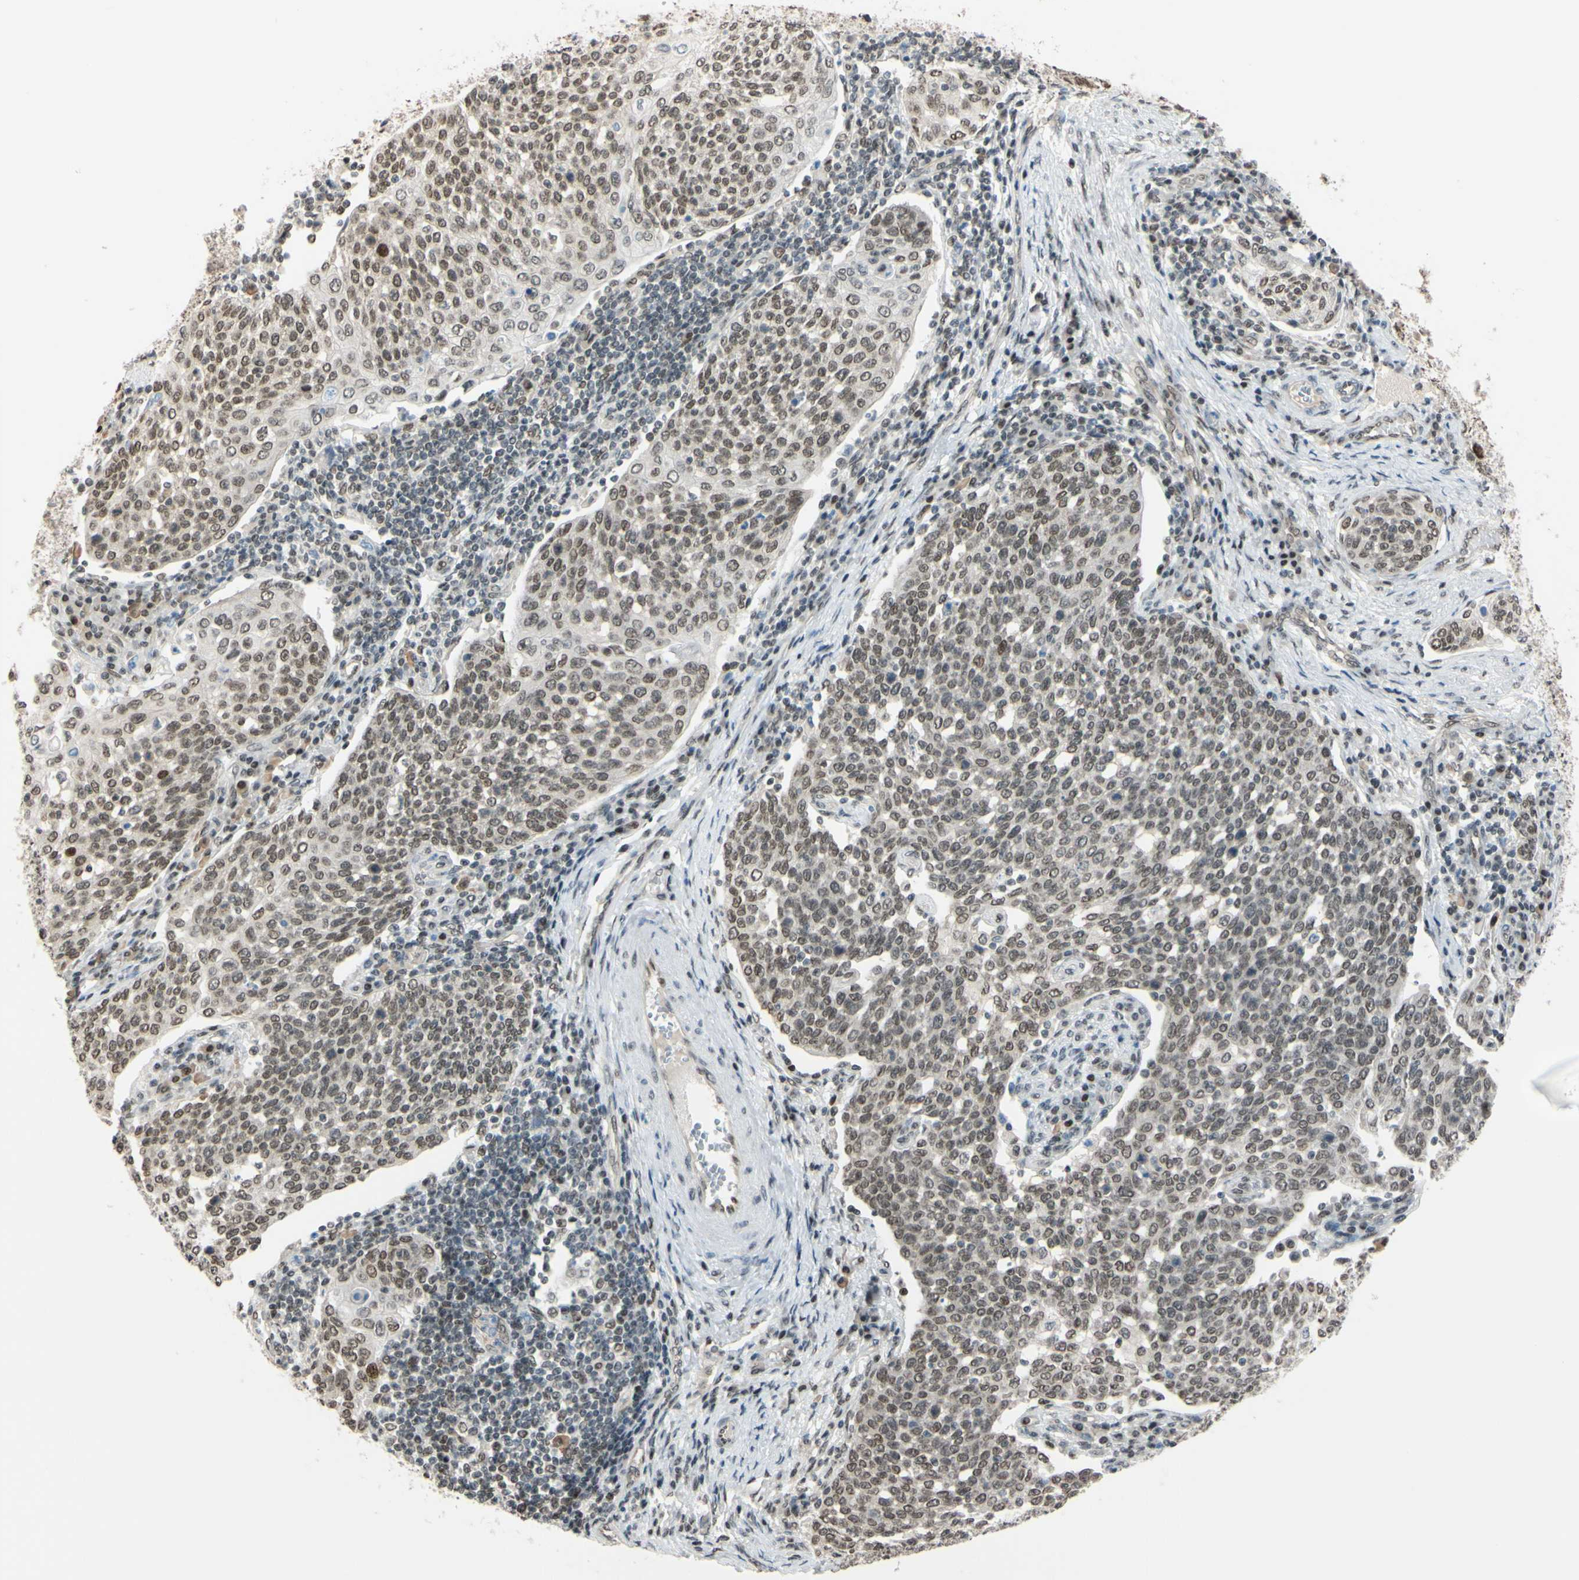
{"staining": {"intensity": "weak", "quantity": ">75%", "location": "nuclear"}, "tissue": "cervical cancer", "cell_type": "Tumor cells", "image_type": "cancer", "snomed": [{"axis": "morphology", "description": "Squamous cell carcinoma, NOS"}, {"axis": "topography", "description": "Cervix"}], "caption": "Immunohistochemistry (IHC) staining of cervical squamous cell carcinoma, which exhibits low levels of weak nuclear staining in about >75% of tumor cells indicating weak nuclear protein positivity. The staining was performed using DAB (3,3'-diaminobenzidine) (brown) for protein detection and nuclei were counterstained in hematoxylin (blue).", "gene": "SUFU", "patient": {"sex": "female", "age": 34}}